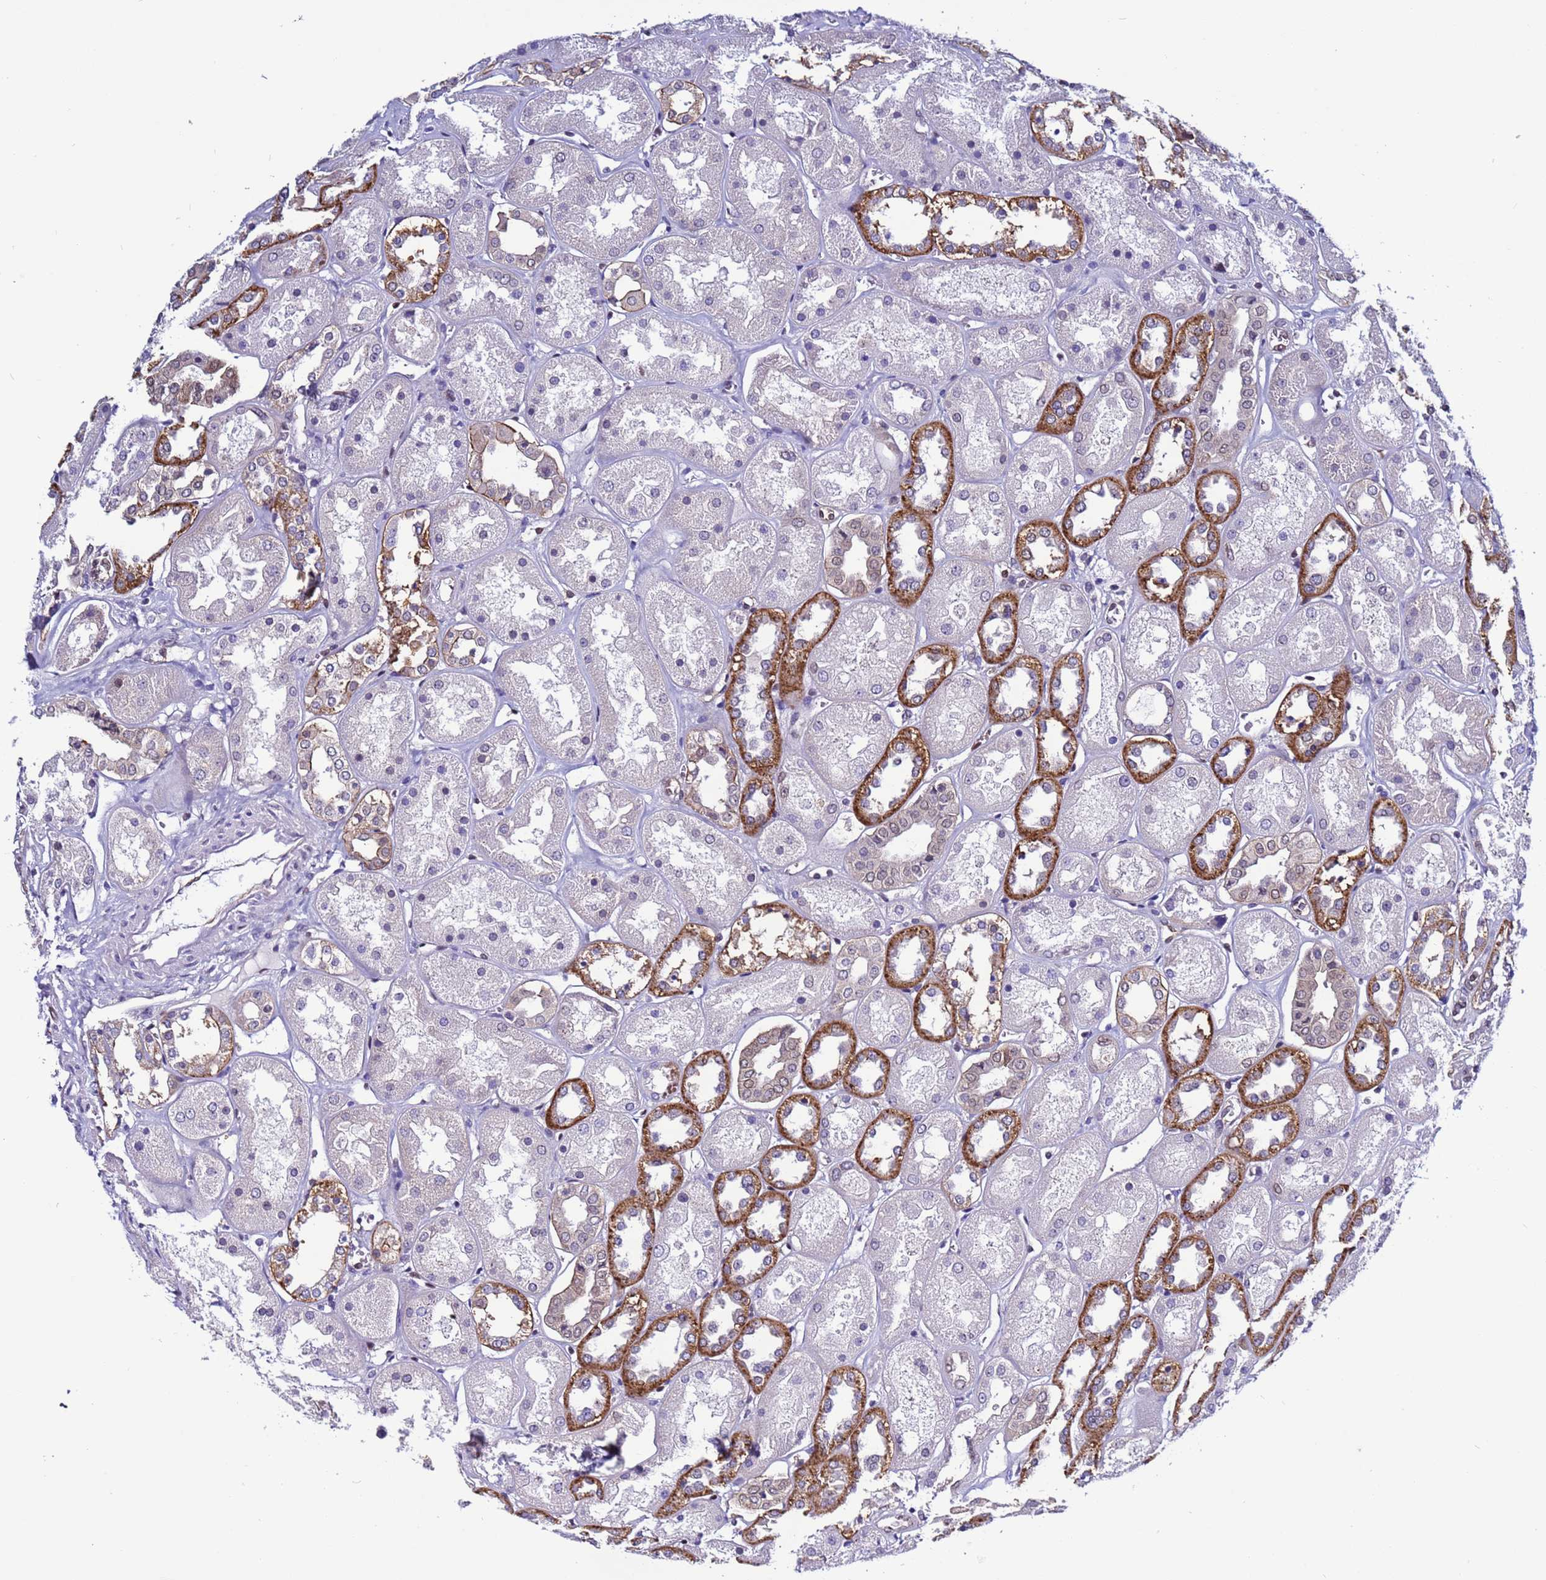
{"staining": {"intensity": "moderate", "quantity": "<25%", "location": "nuclear"}, "tissue": "kidney", "cell_type": "Cells in glomeruli", "image_type": "normal", "snomed": [{"axis": "morphology", "description": "Normal tissue, NOS"}, {"axis": "topography", "description": "Kidney"}], "caption": "Protein expression by immunohistochemistry (IHC) displays moderate nuclear staining in approximately <25% of cells in glomeruli in unremarkable kidney. (IHC, brightfield microscopy, high magnification).", "gene": "TRIM37", "patient": {"sex": "male", "age": 70}}